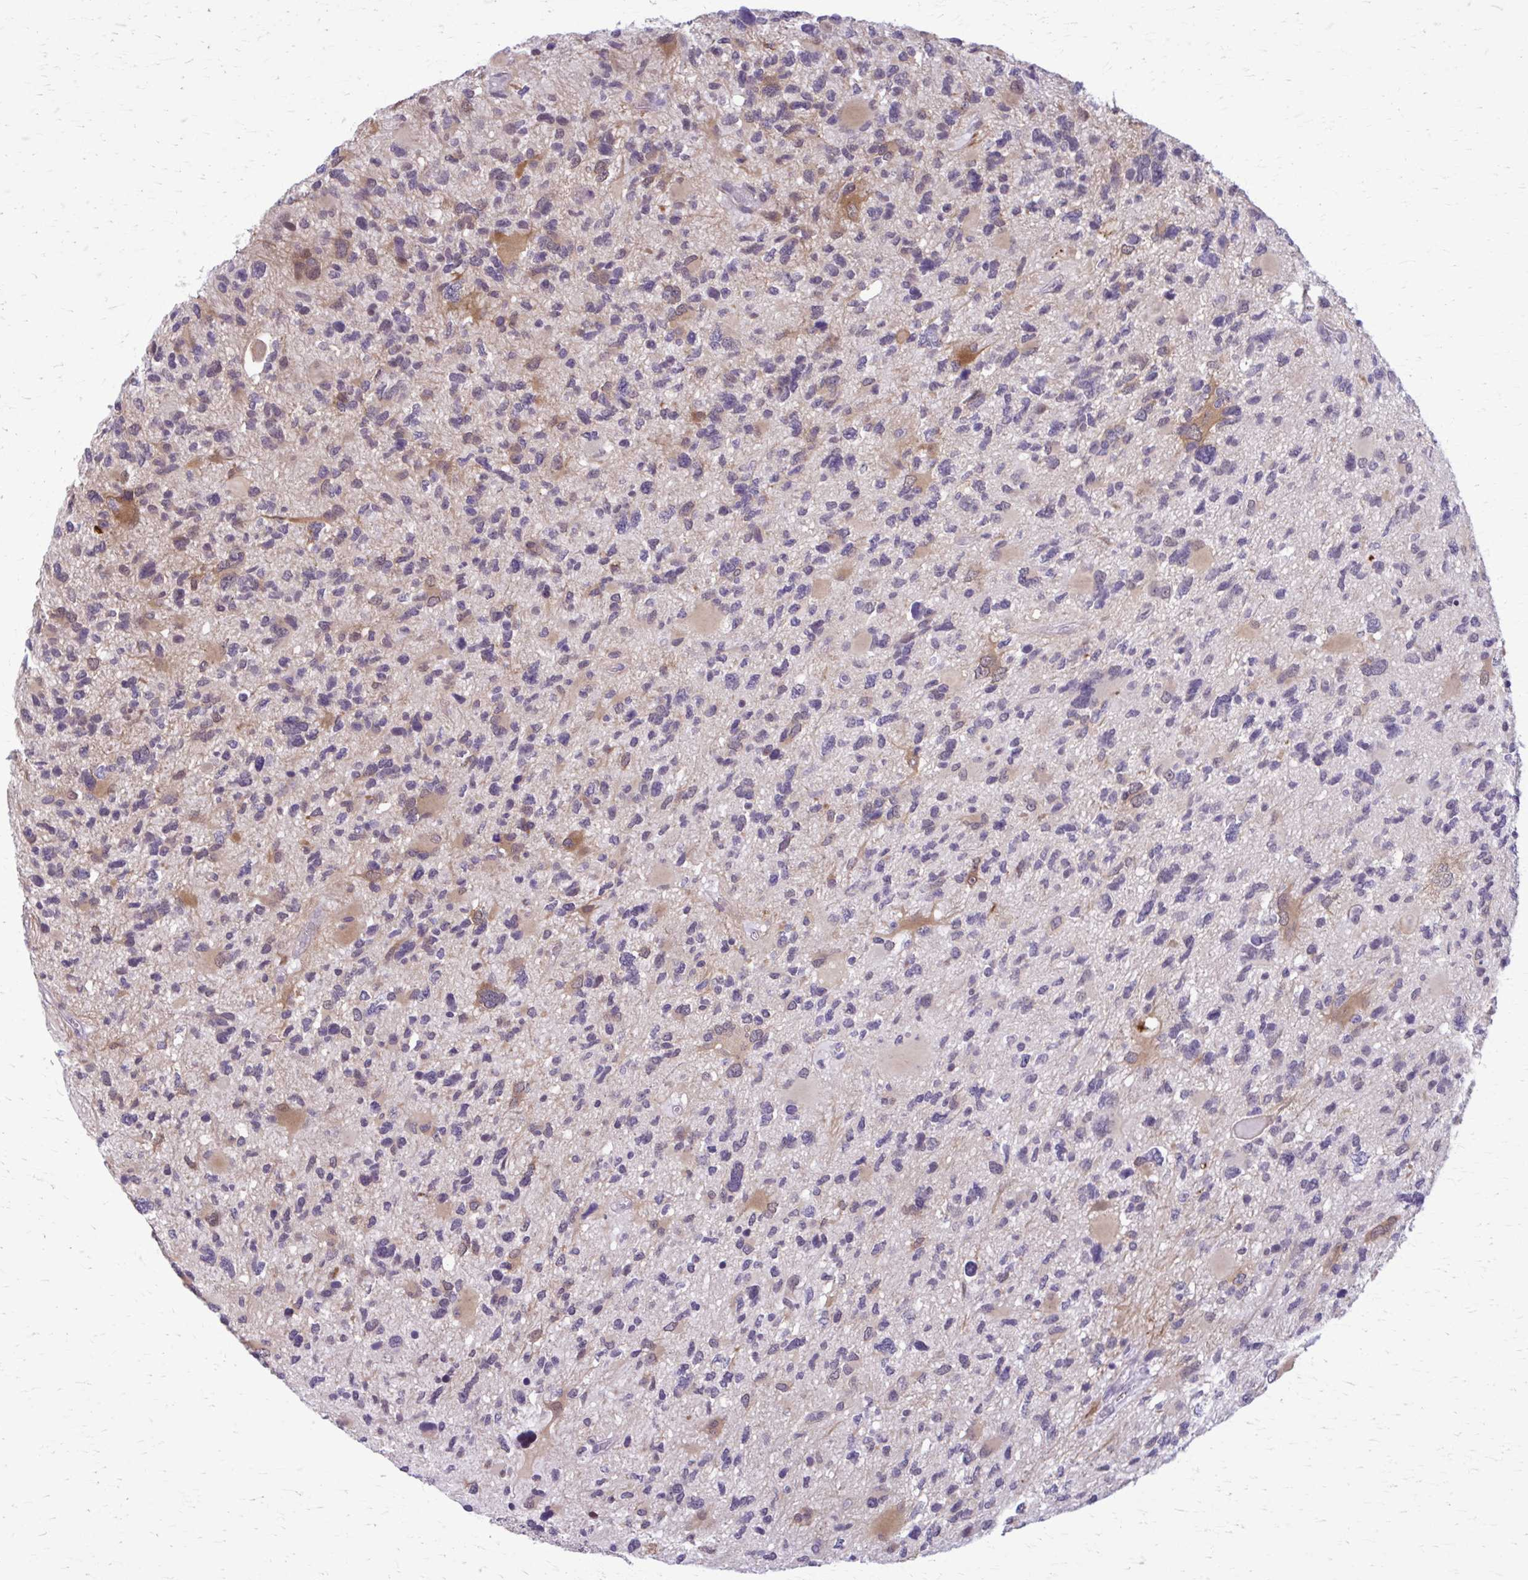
{"staining": {"intensity": "negative", "quantity": "none", "location": "none"}, "tissue": "glioma", "cell_type": "Tumor cells", "image_type": "cancer", "snomed": [{"axis": "morphology", "description": "Glioma, malignant, High grade"}, {"axis": "topography", "description": "Brain"}], "caption": "IHC image of human glioma stained for a protein (brown), which reveals no staining in tumor cells.", "gene": "NUMBL", "patient": {"sex": "female", "age": 11}}